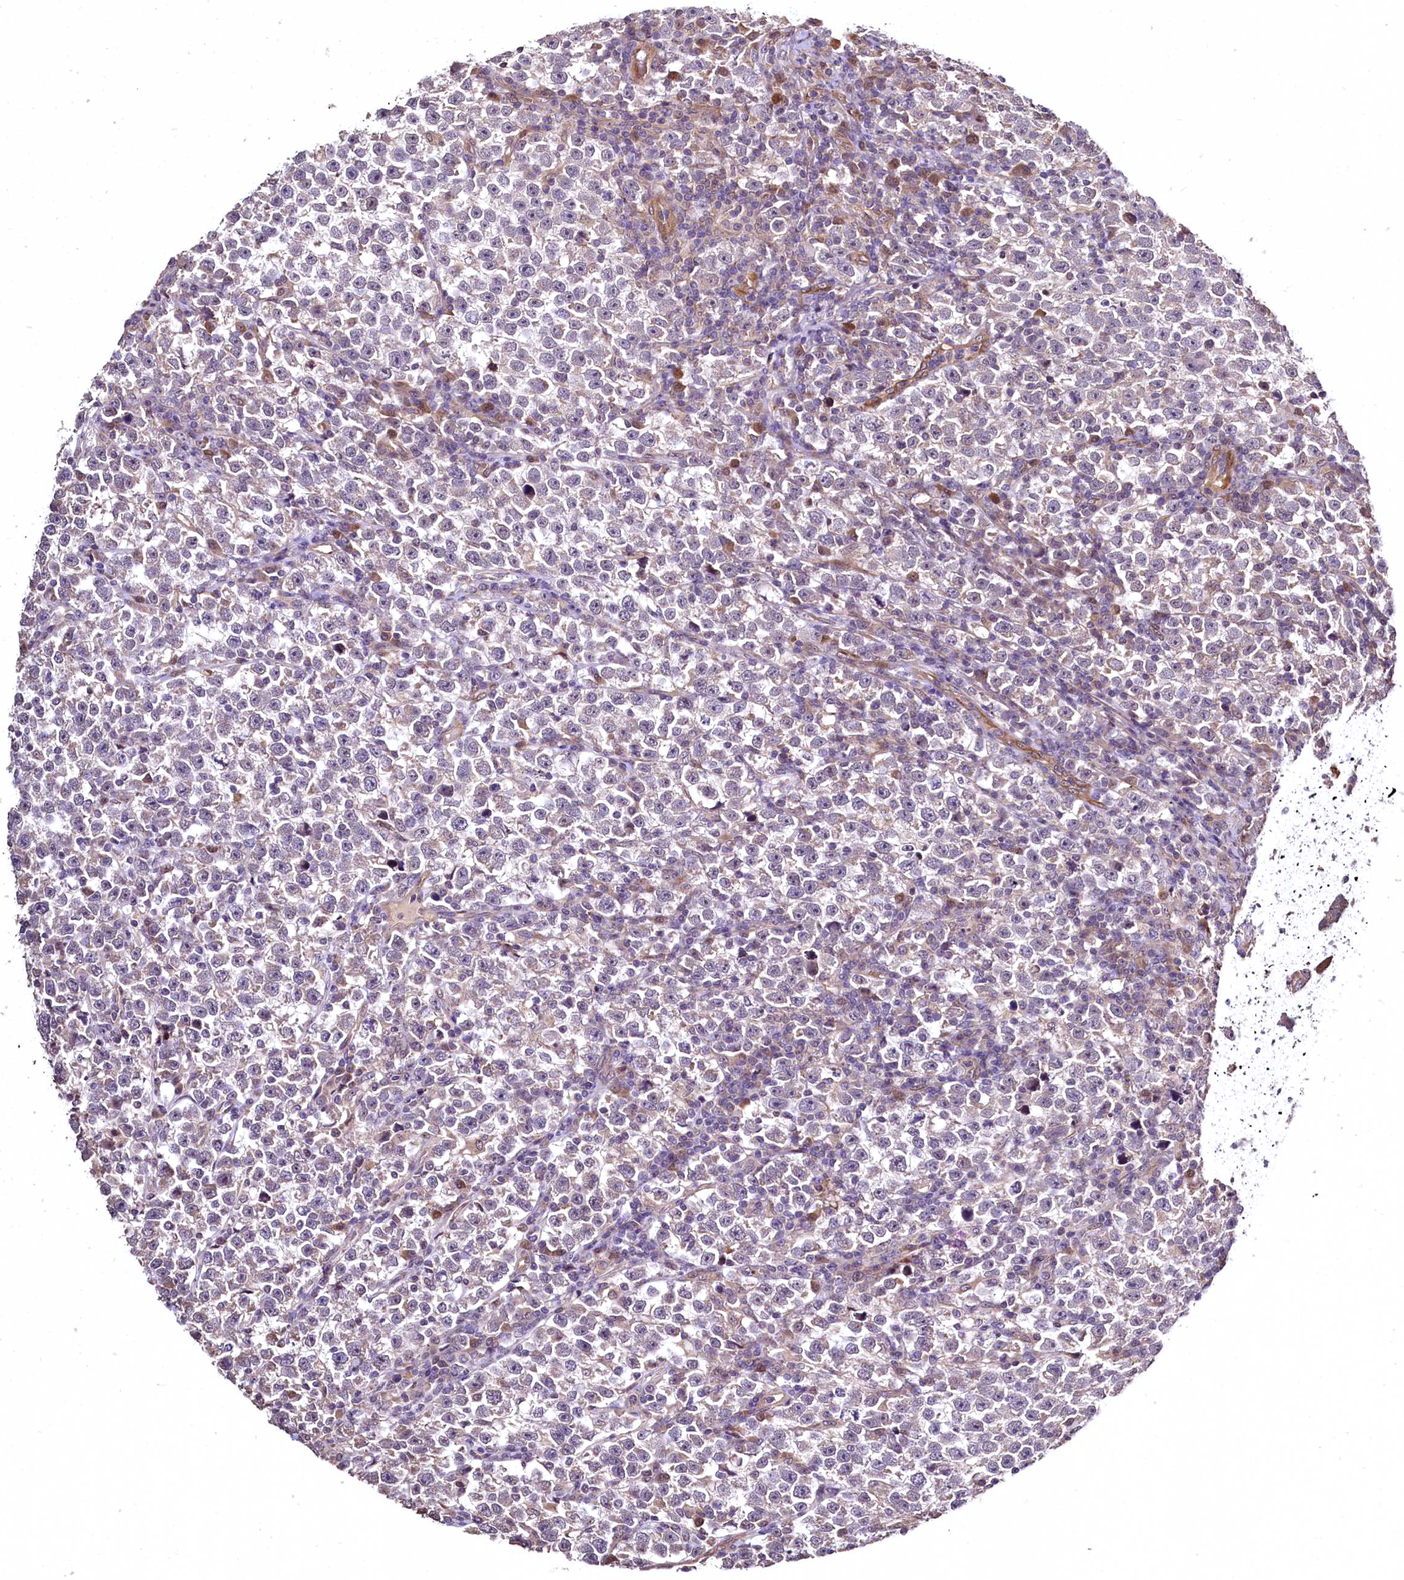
{"staining": {"intensity": "negative", "quantity": "none", "location": "none"}, "tissue": "testis cancer", "cell_type": "Tumor cells", "image_type": "cancer", "snomed": [{"axis": "morphology", "description": "Normal tissue, NOS"}, {"axis": "morphology", "description": "Seminoma, NOS"}, {"axis": "topography", "description": "Testis"}], "caption": "Tumor cells are negative for brown protein staining in testis cancer (seminoma). (Stains: DAB IHC with hematoxylin counter stain, Microscopy: brightfield microscopy at high magnification).", "gene": "TBCEL", "patient": {"sex": "male", "age": 43}}